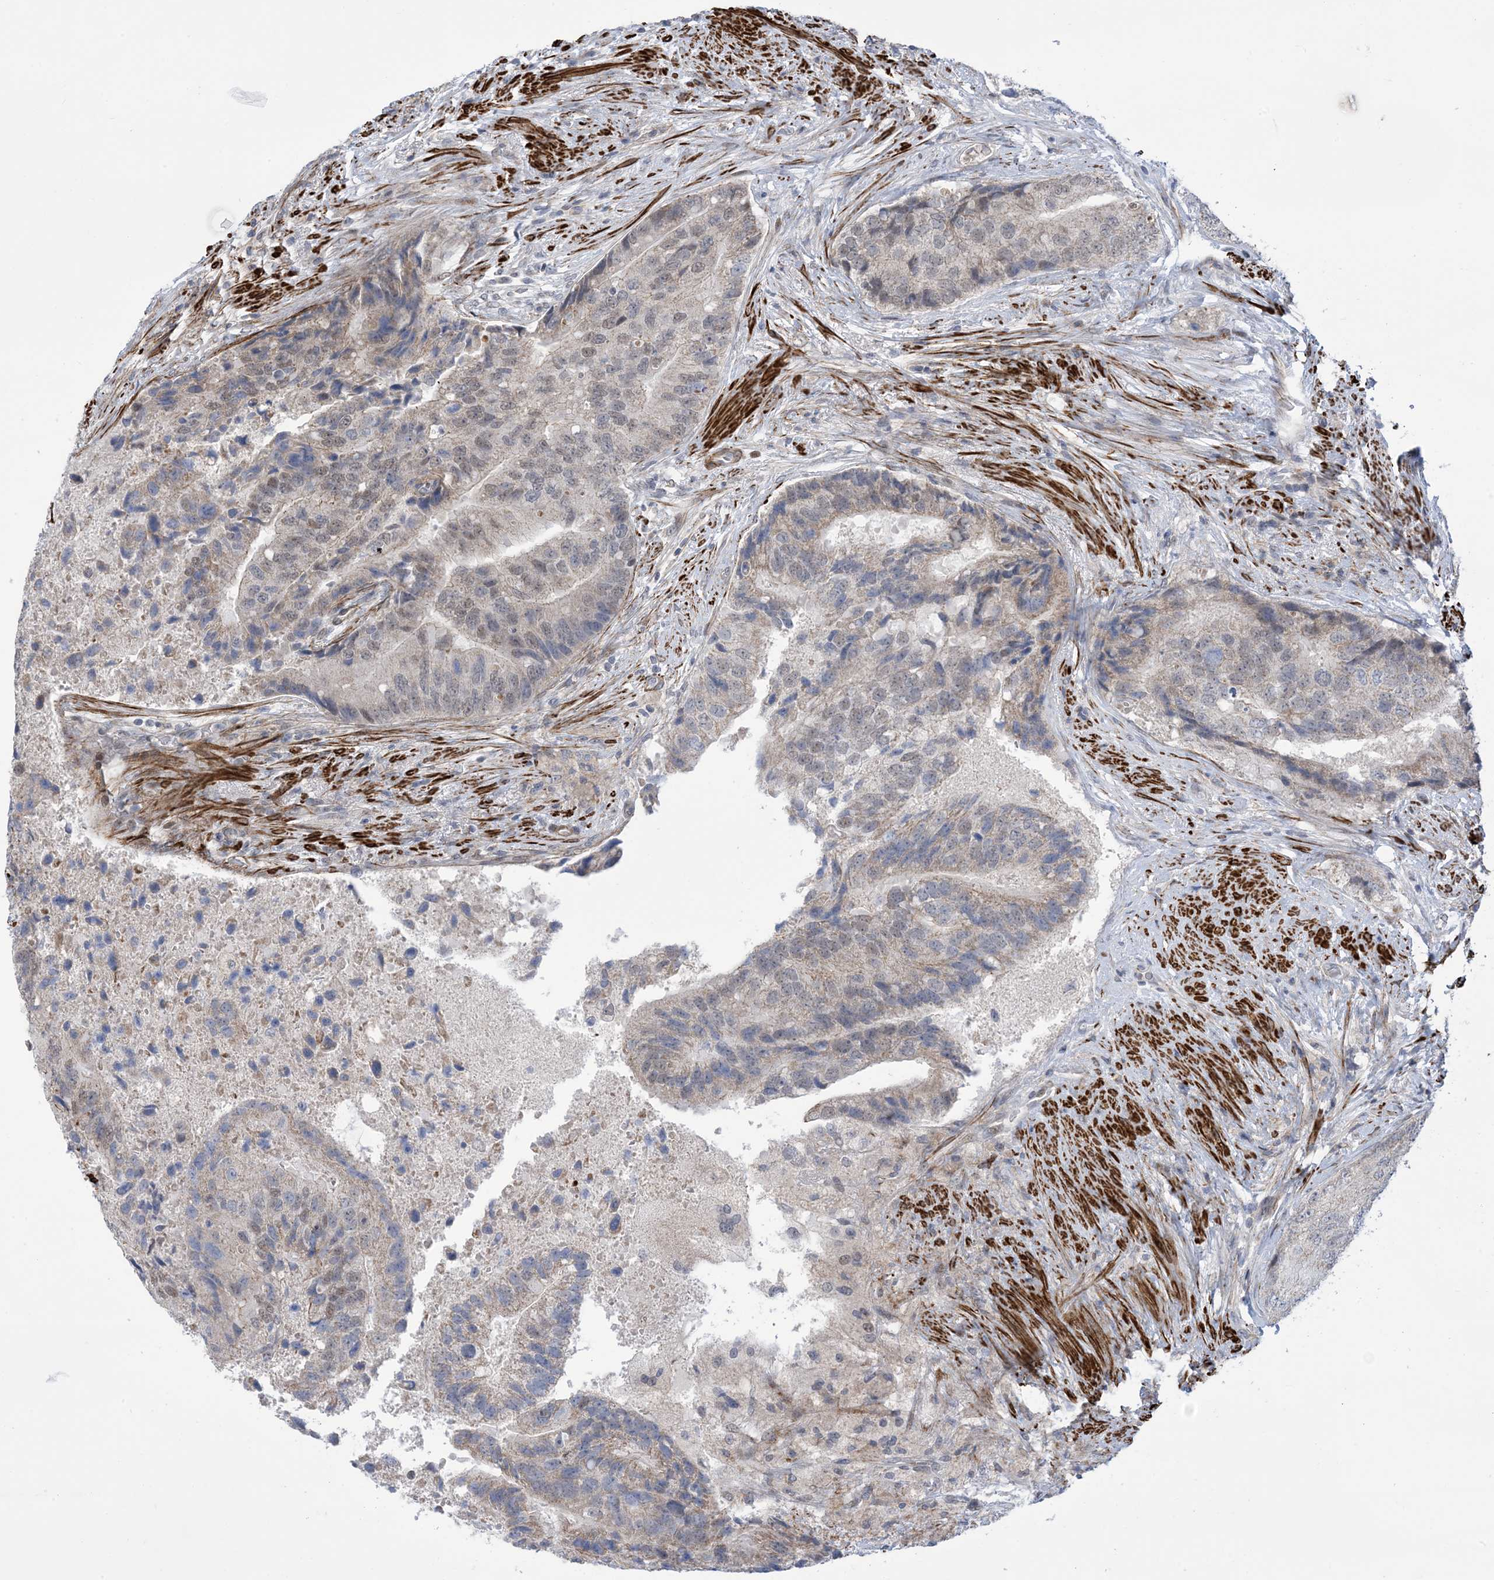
{"staining": {"intensity": "weak", "quantity": "<25%", "location": "cytoplasmic/membranous"}, "tissue": "prostate cancer", "cell_type": "Tumor cells", "image_type": "cancer", "snomed": [{"axis": "morphology", "description": "Adenocarcinoma, High grade"}, {"axis": "topography", "description": "Prostate"}], "caption": "High magnification brightfield microscopy of prostate cancer stained with DAB (3,3'-diaminobenzidine) (brown) and counterstained with hematoxylin (blue): tumor cells show no significant positivity.", "gene": "ZNF8", "patient": {"sex": "male", "age": 70}}